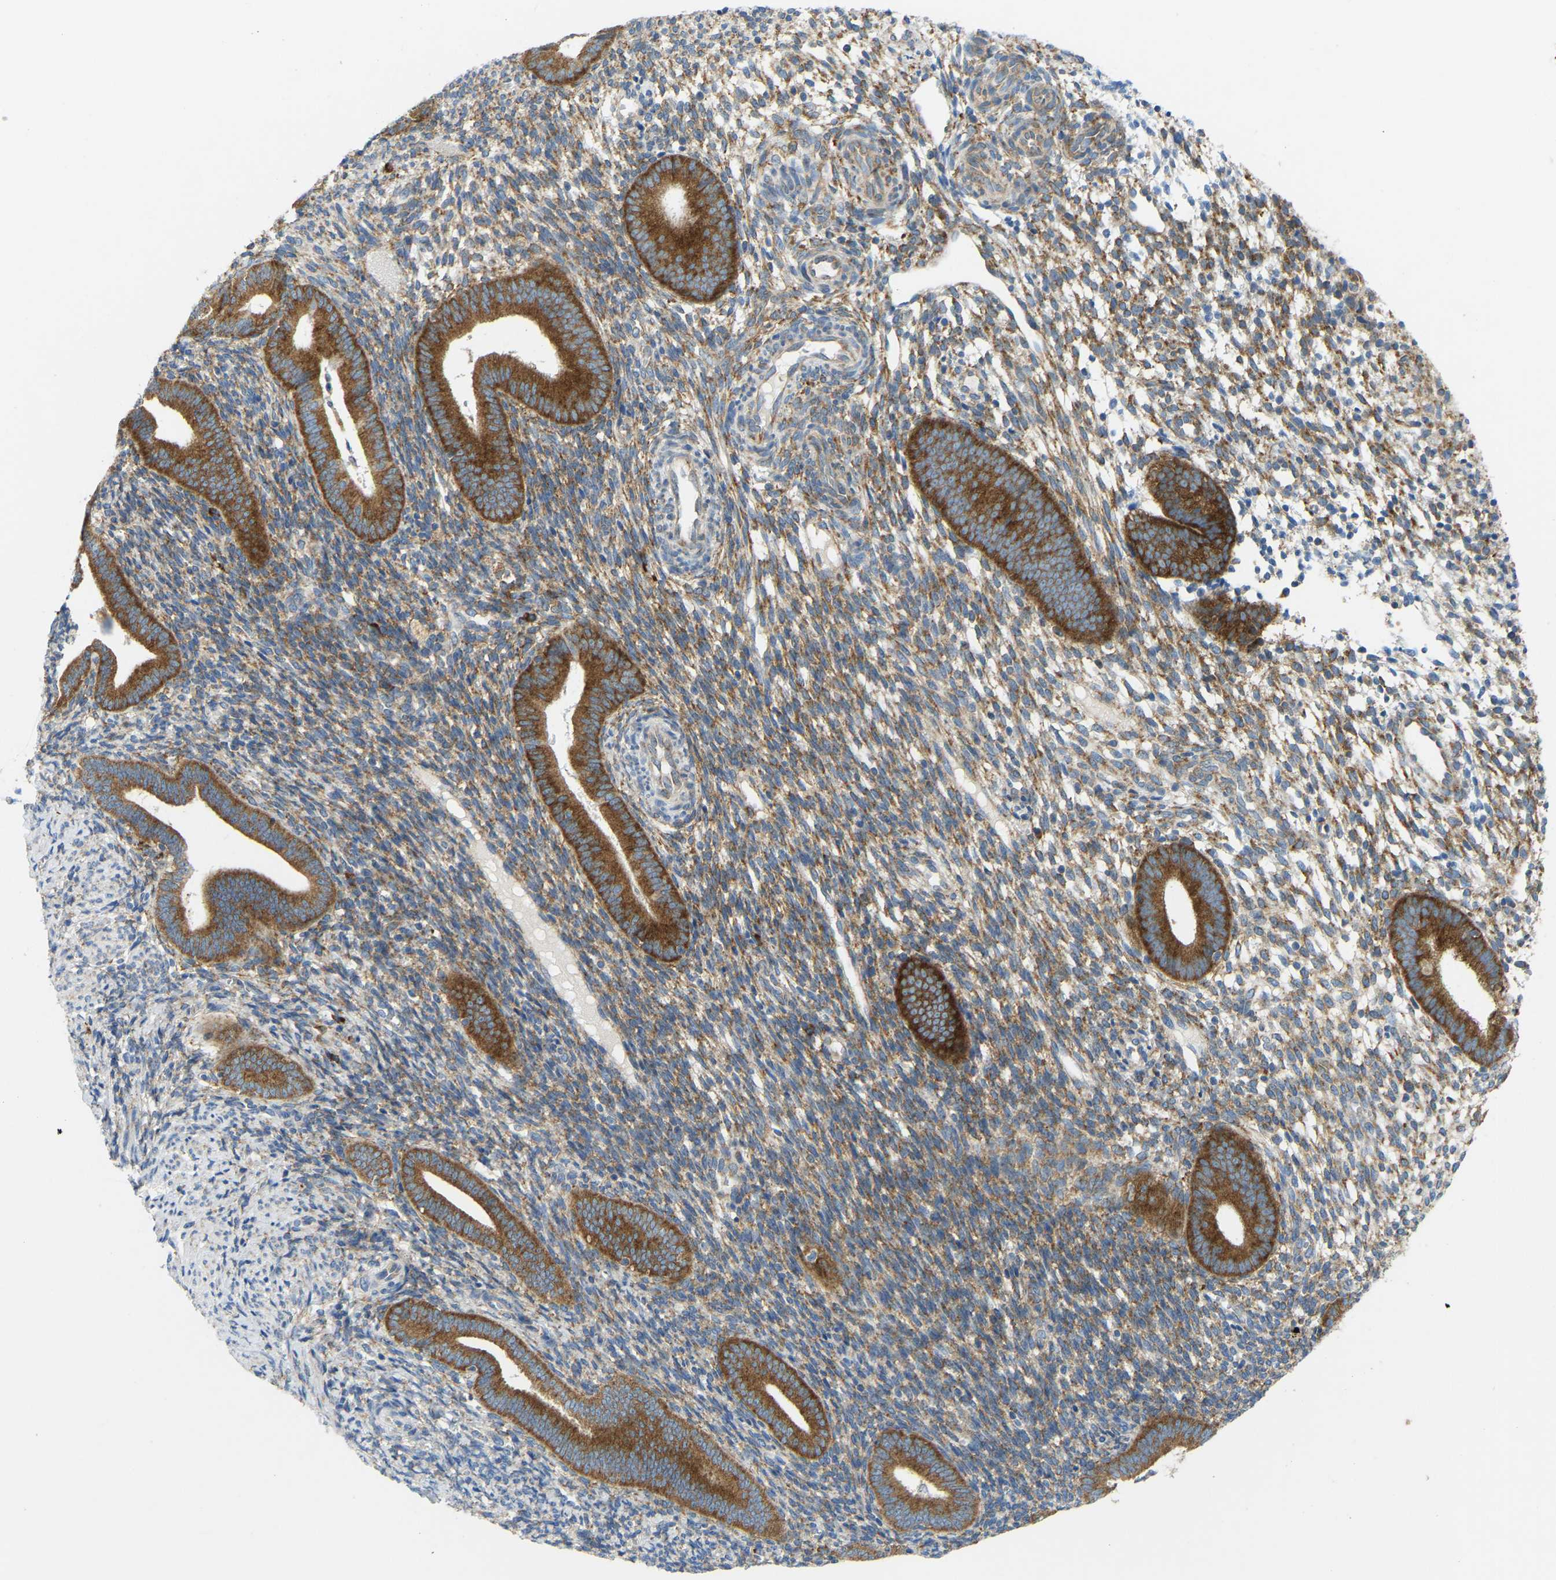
{"staining": {"intensity": "moderate", "quantity": ">75%", "location": "cytoplasmic/membranous"}, "tissue": "endometrium", "cell_type": "Cells in endometrial stroma", "image_type": "normal", "snomed": [{"axis": "morphology", "description": "Normal tissue, NOS"}, {"axis": "topography", "description": "Uterus"}, {"axis": "topography", "description": "Endometrium"}], "caption": "Benign endometrium demonstrates moderate cytoplasmic/membranous staining in approximately >75% of cells in endometrial stroma (Brightfield microscopy of DAB IHC at high magnification)..", "gene": "SND1", "patient": {"sex": "female", "age": 33}}